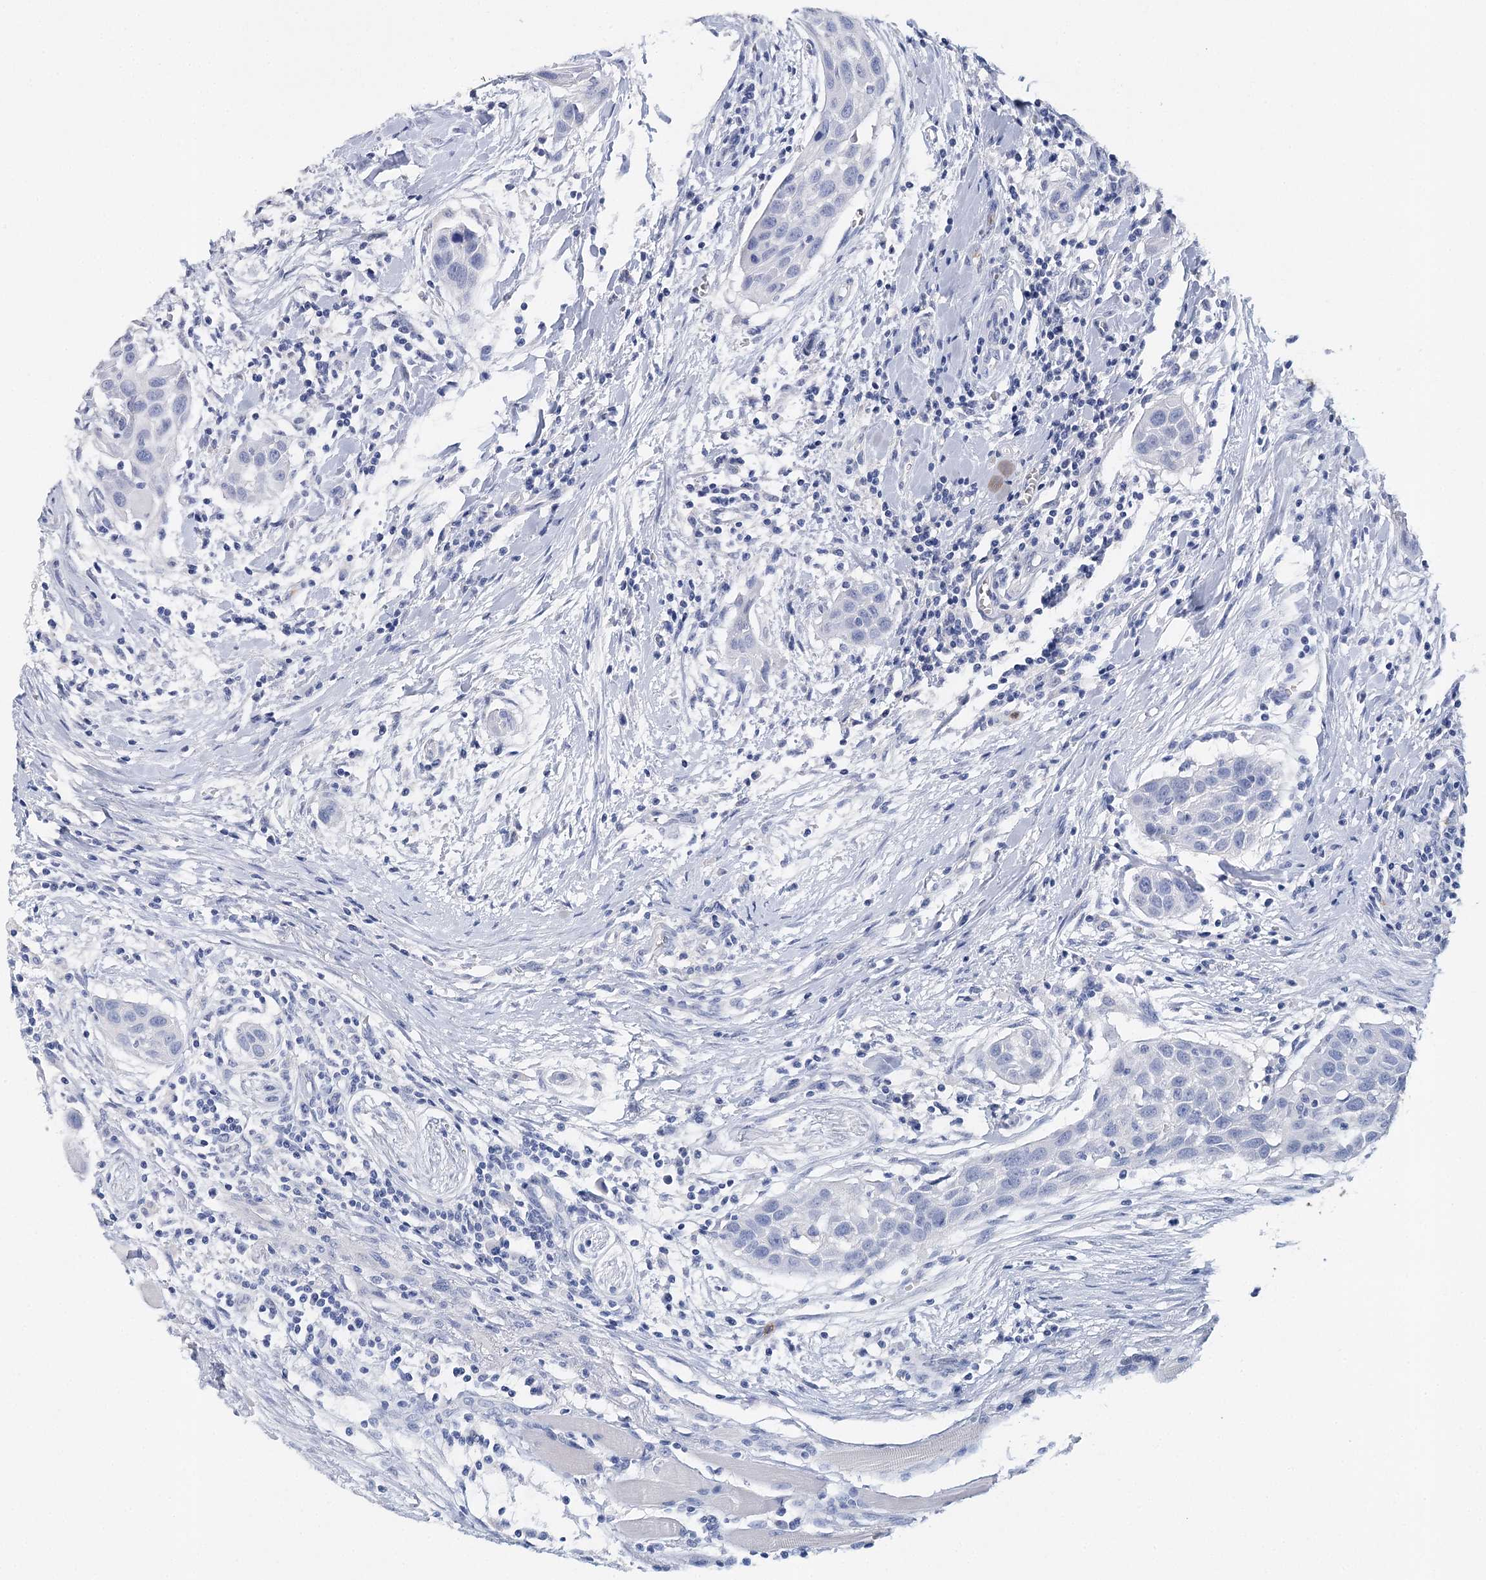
{"staining": {"intensity": "negative", "quantity": "none", "location": "none"}, "tissue": "head and neck cancer", "cell_type": "Tumor cells", "image_type": "cancer", "snomed": [{"axis": "morphology", "description": "Squamous cell carcinoma, NOS"}, {"axis": "topography", "description": "Oral tissue"}, {"axis": "topography", "description": "Head-Neck"}], "caption": "Photomicrograph shows no significant protein staining in tumor cells of head and neck cancer.", "gene": "CEACAM8", "patient": {"sex": "female", "age": 50}}